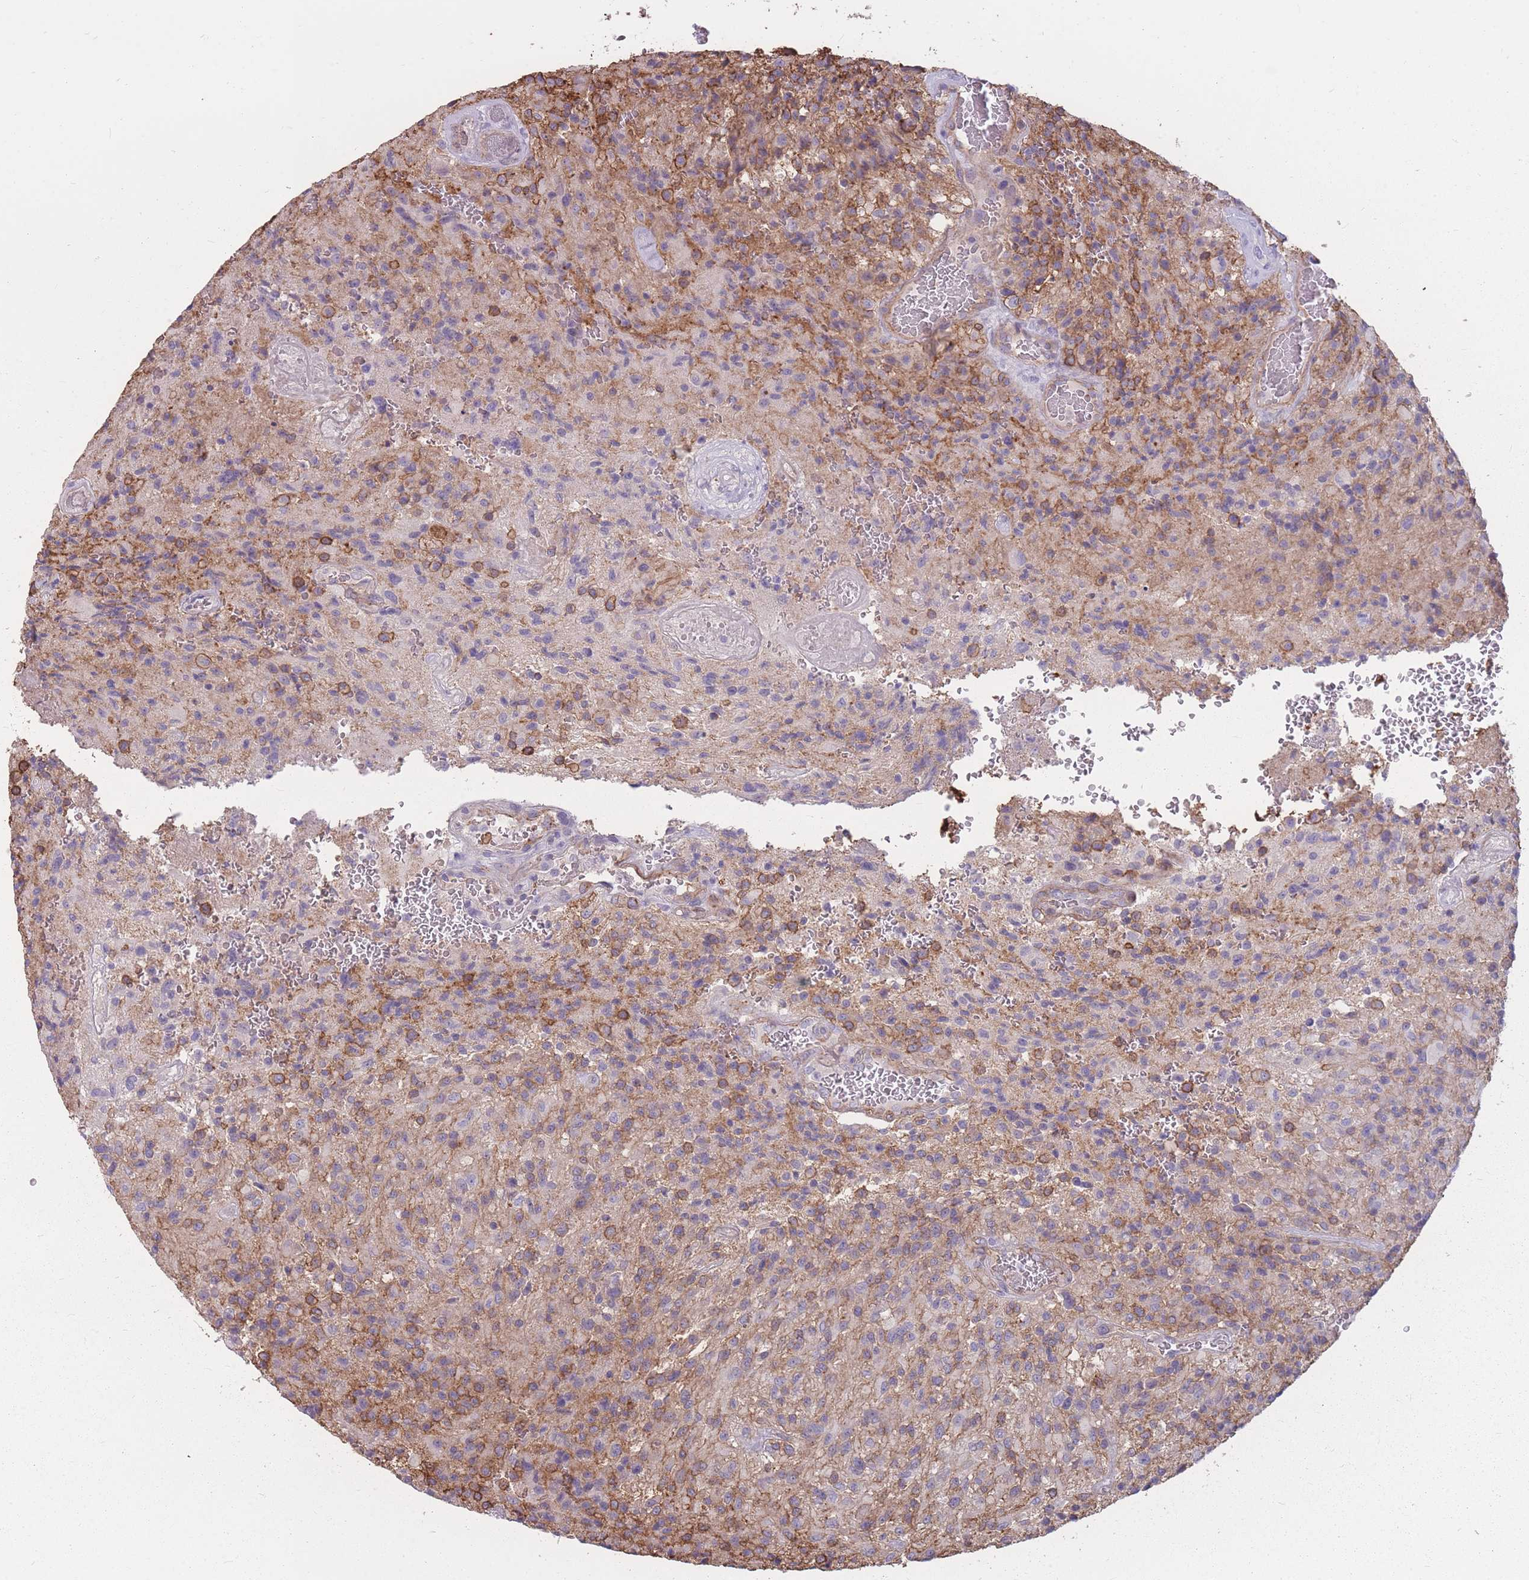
{"staining": {"intensity": "moderate", "quantity": "<25%", "location": "cytoplasmic/membranous"}, "tissue": "glioma", "cell_type": "Tumor cells", "image_type": "cancer", "snomed": [{"axis": "morphology", "description": "Normal tissue, NOS"}, {"axis": "morphology", "description": "Glioma, malignant, High grade"}, {"axis": "topography", "description": "Cerebral cortex"}], "caption": "Immunohistochemical staining of human glioma displays moderate cytoplasmic/membranous protein expression in approximately <25% of tumor cells.", "gene": "GNA11", "patient": {"sex": "male", "age": 56}}